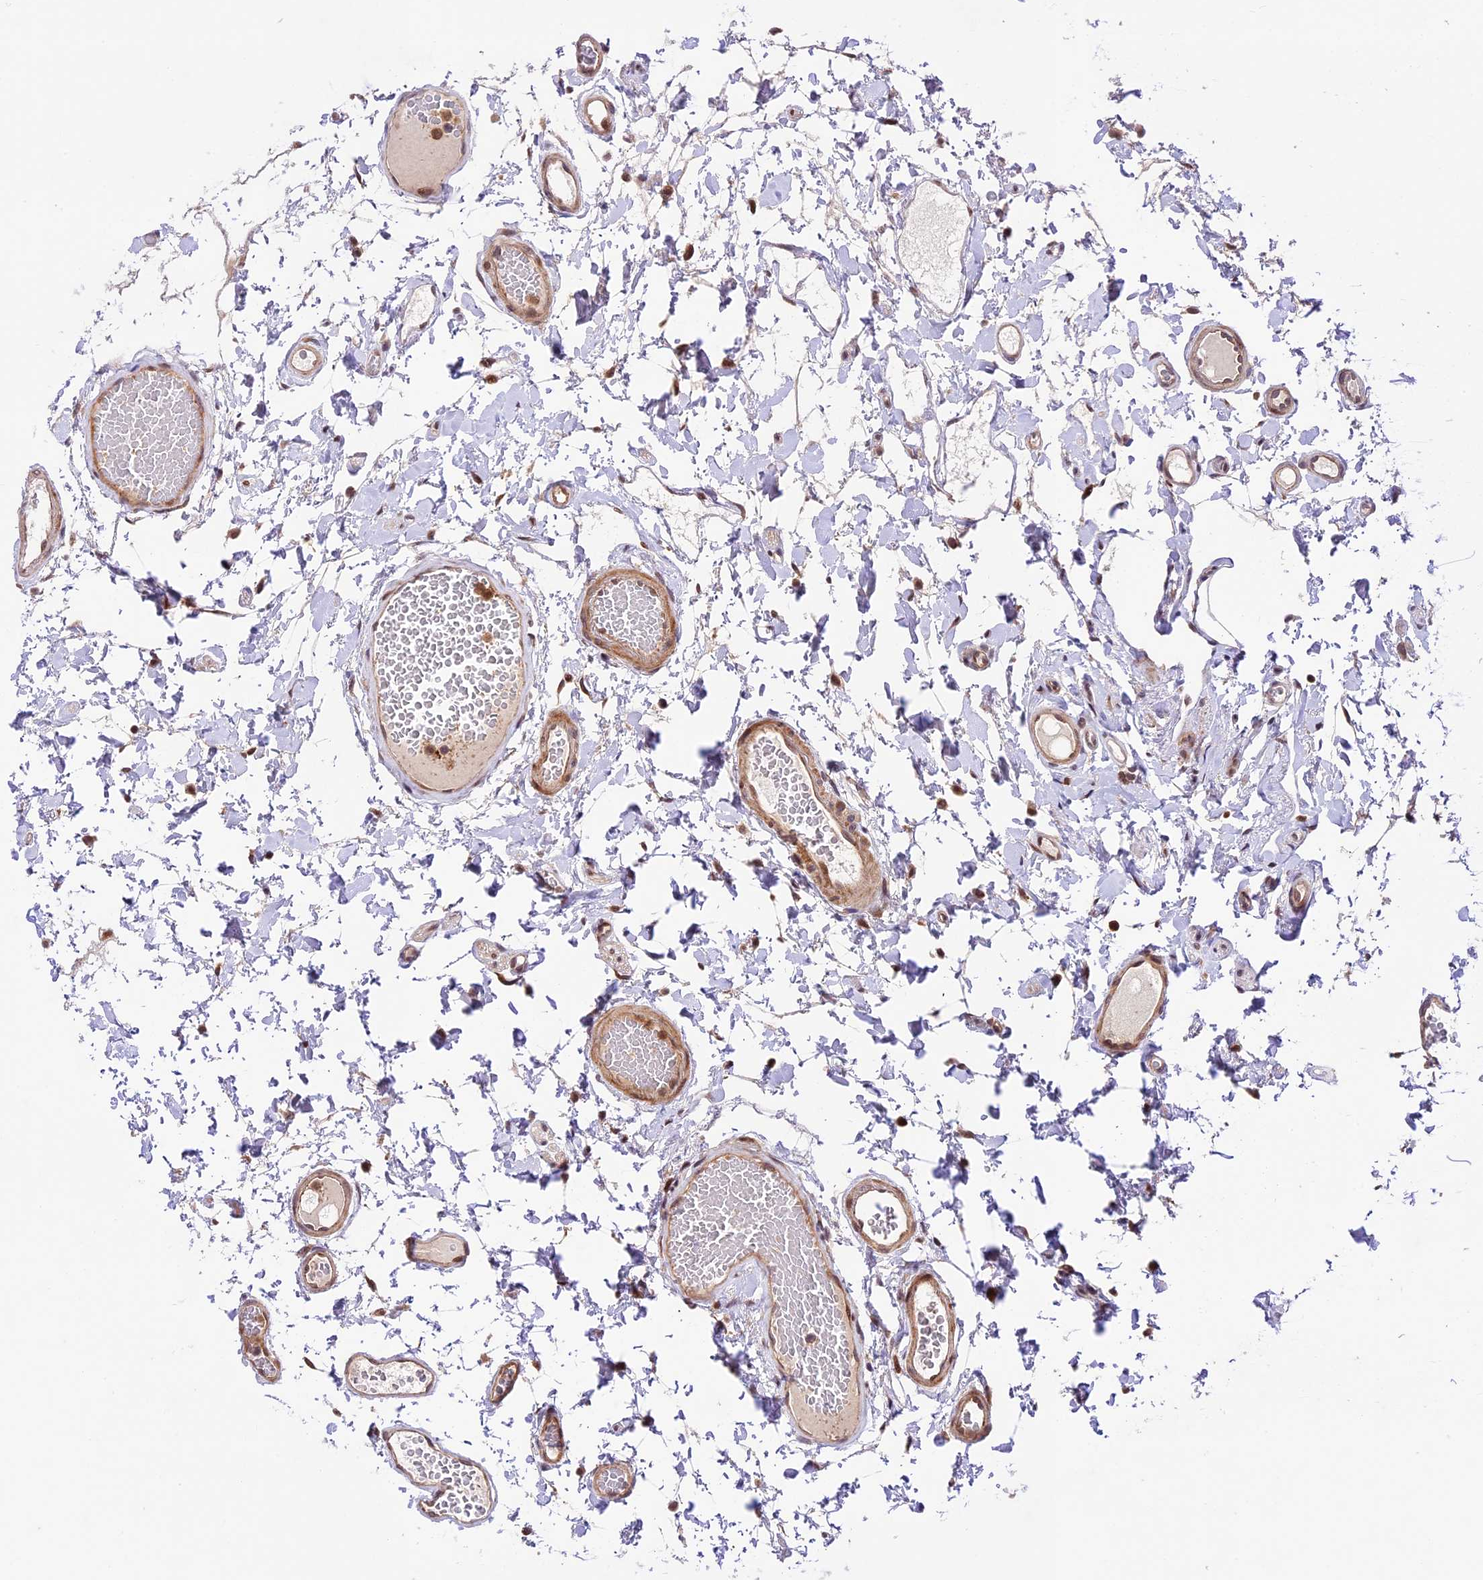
{"staining": {"intensity": "moderate", "quantity": ">75%", "location": "cytoplasmic/membranous,nuclear"}, "tissue": "colon", "cell_type": "Endothelial cells", "image_type": "normal", "snomed": [{"axis": "morphology", "description": "Normal tissue, NOS"}, {"axis": "topography", "description": "Colon"}], "caption": "This histopathology image exhibits IHC staining of unremarkable human colon, with medium moderate cytoplasmic/membranous,nuclear positivity in approximately >75% of endothelial cells.", "gene": "DHX38", "patient": {"sex": "male", "age": 84}}